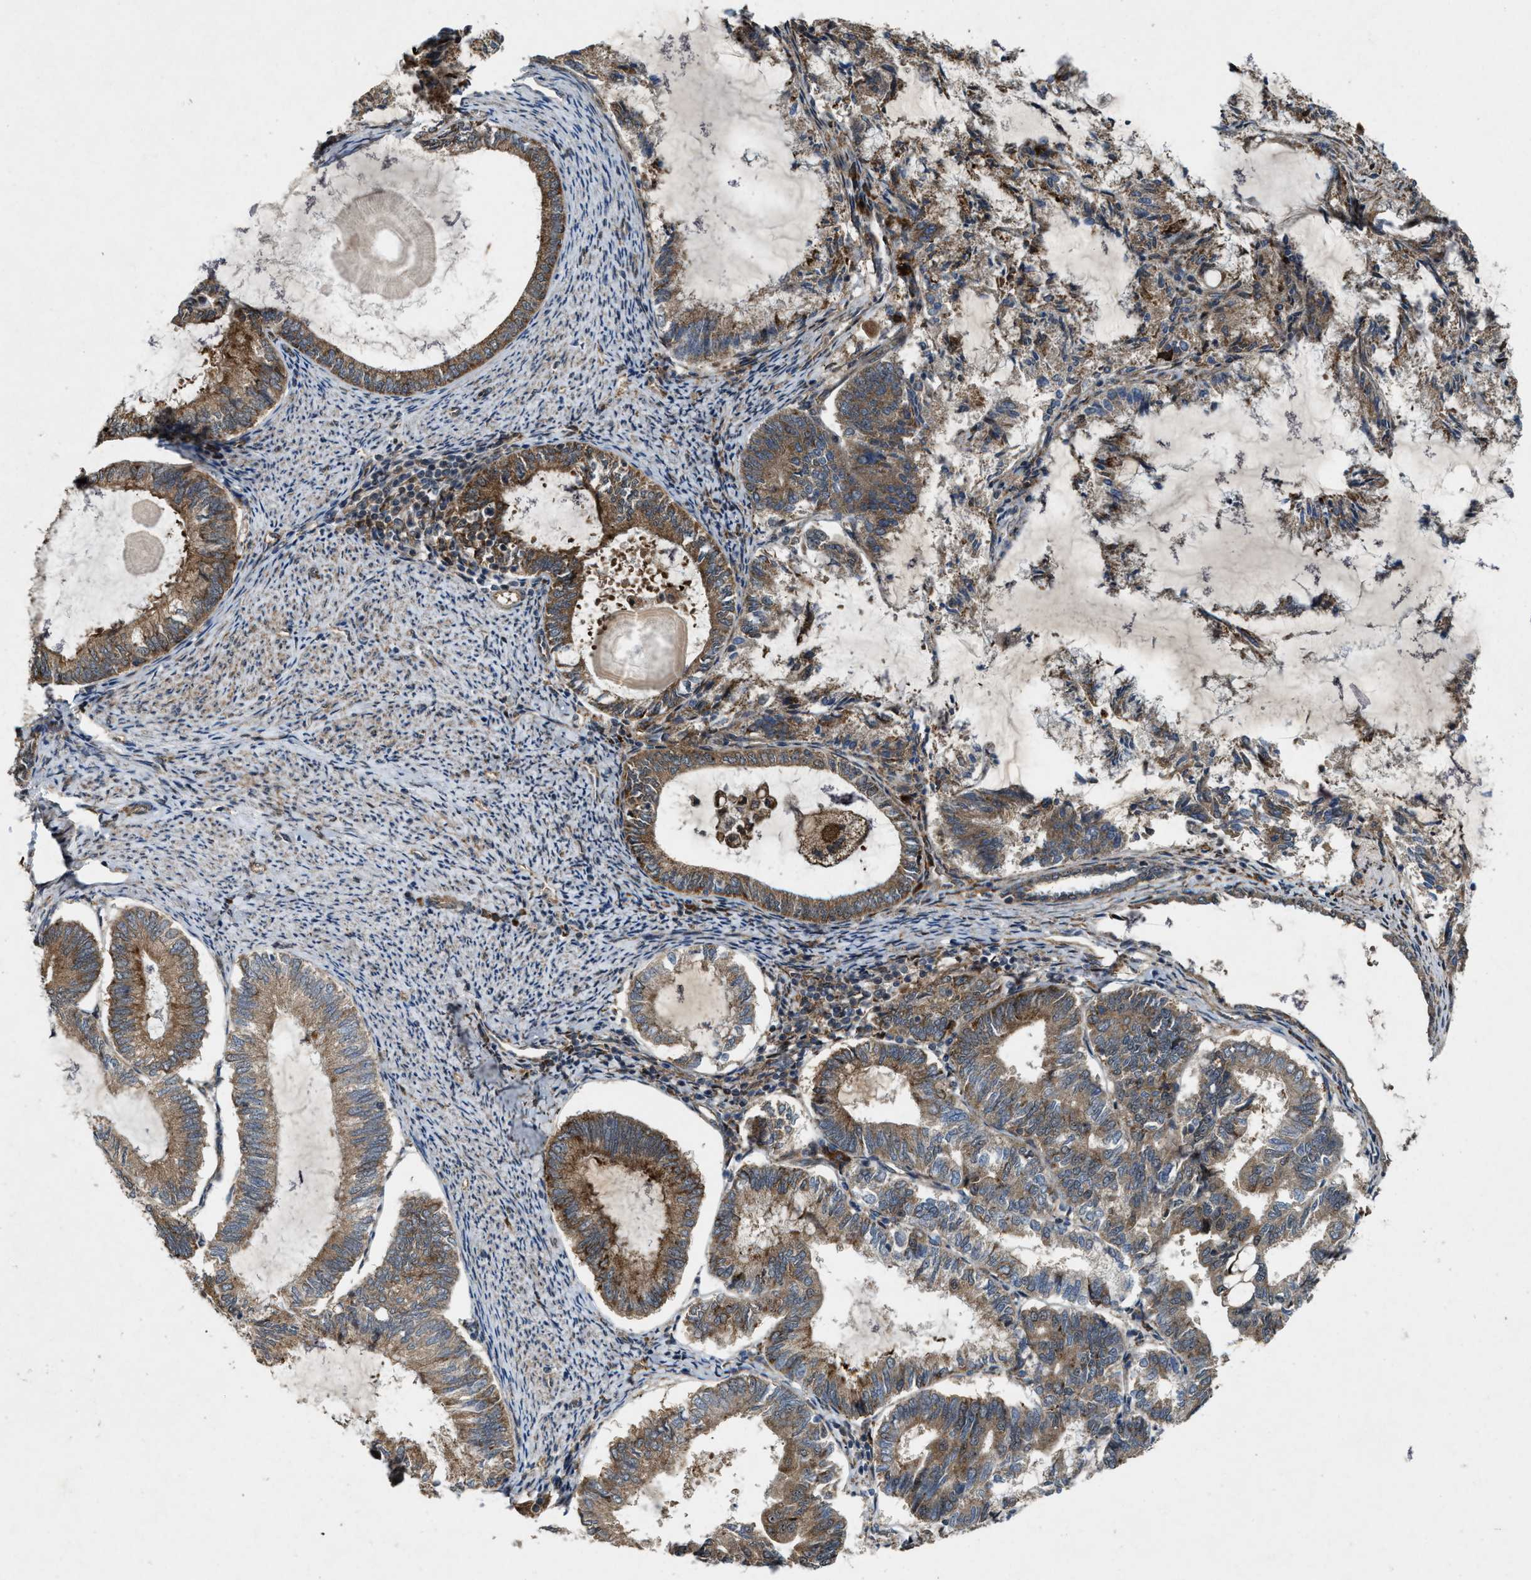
{"staining": {"intensity": "moderate", "quantity": ">75%", "location": "cytoplasmic/membranous"}, "tissue": "endometrial cancer", "cell_type": "Tumor cells", "image_type": "cancer", "snomed": [{"axis": "morphology", "description": "Adenocarcinoma, NOS"}, {"axis": "topography", "description": "Endometrium"}], "caption": "Tumor cells exhibit medium levels of moderate cytoplasmic/membranous expression in approximately >75% of cells in human endometrial adenocarcinoma.", "gene": "LRRC72", "patient": {"sex": "female", "age": 86}}